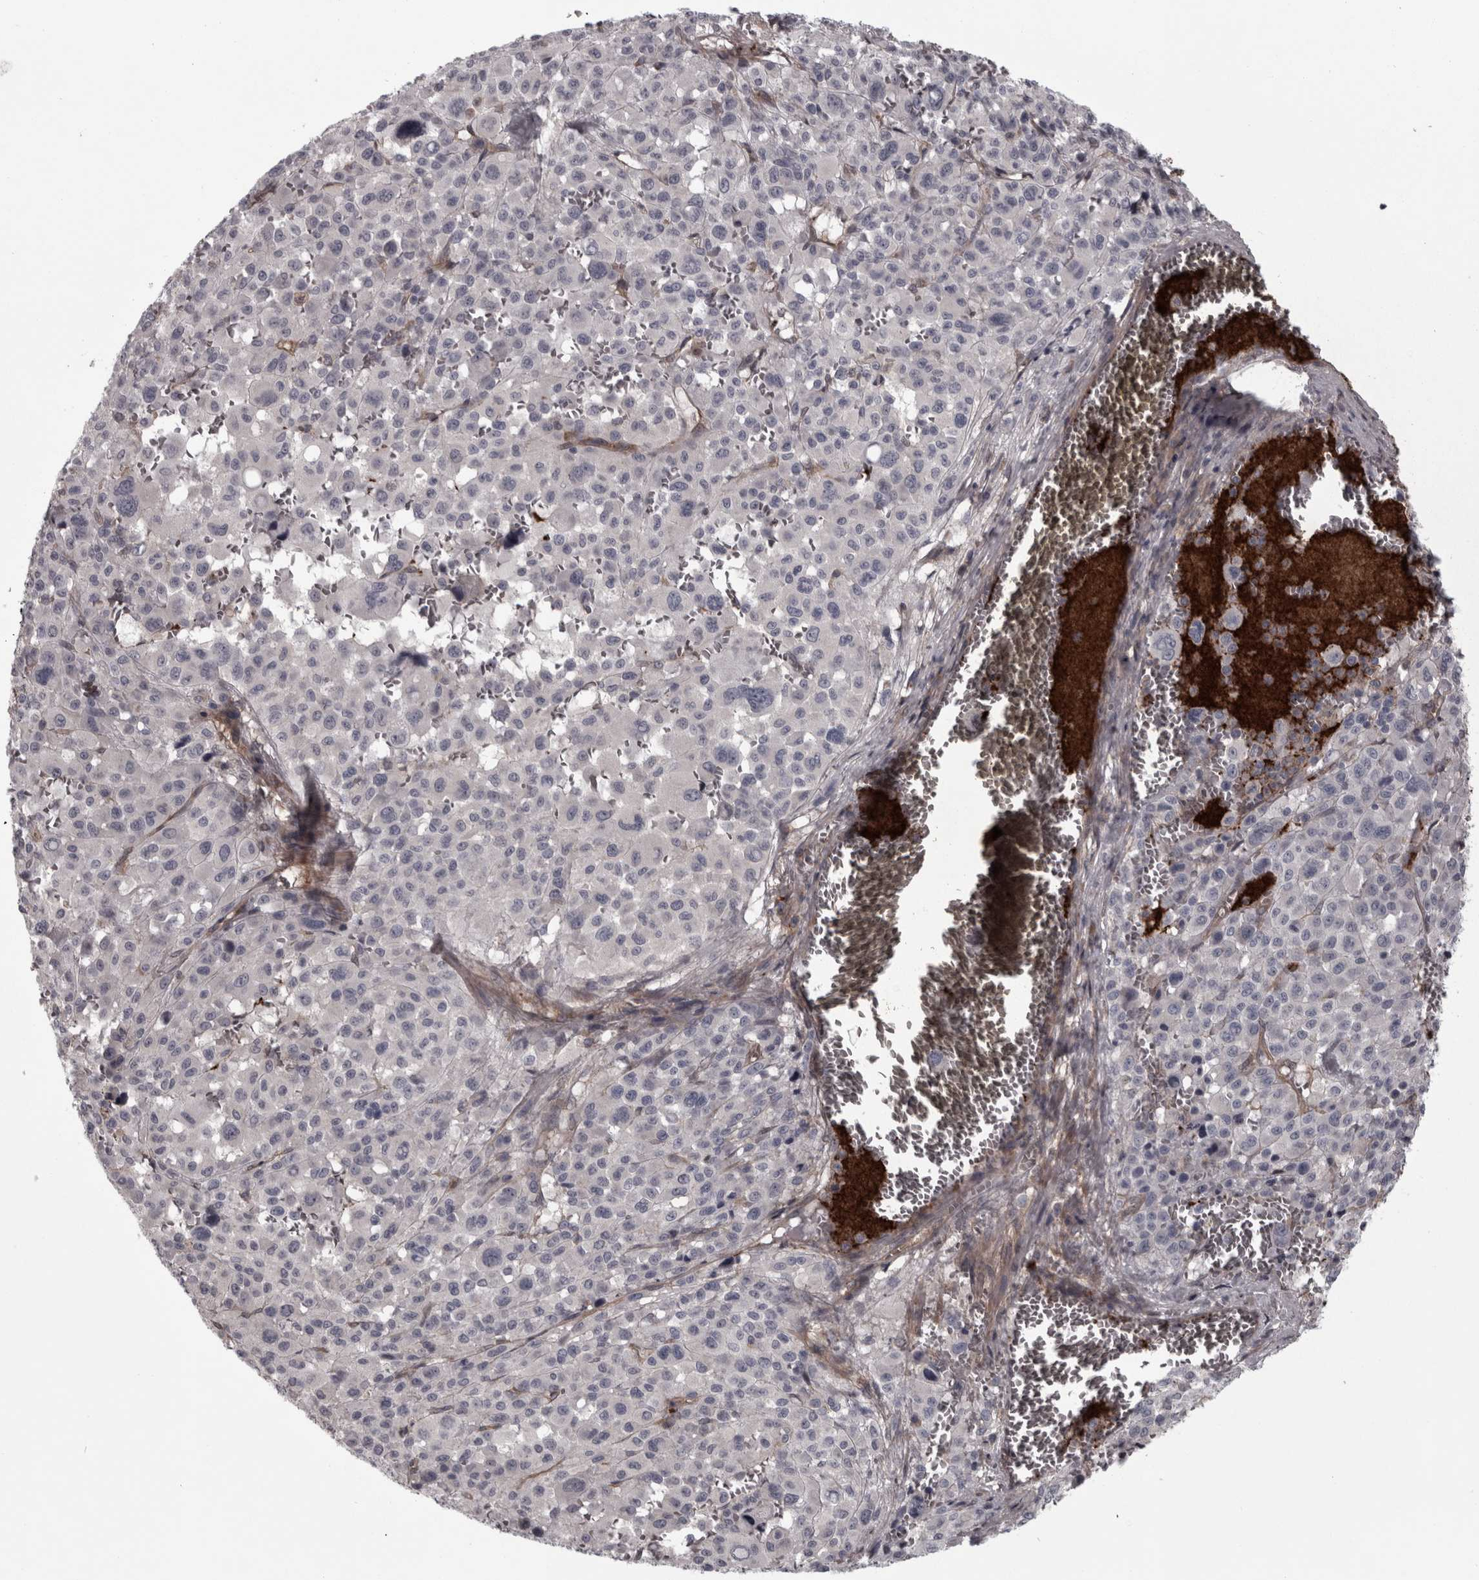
{"staining": {"intensity": "negative", "quantity": "none", "location": "none"}, "tissue": "melanoma", "cell_type": "Tumor cells", "image_type": "cancer", "snomed": [{"axis": "morphology", "description": "Malignant melanoma, Metastatic site"}, {"axis": "topography", "description": "Skin"}], "caption": "Image shows no significant protein staining in tumor cells of malignant melanoma (metastatic site).", "gene": "RSU1", "patient": {"sex": "female", "age": 74}}